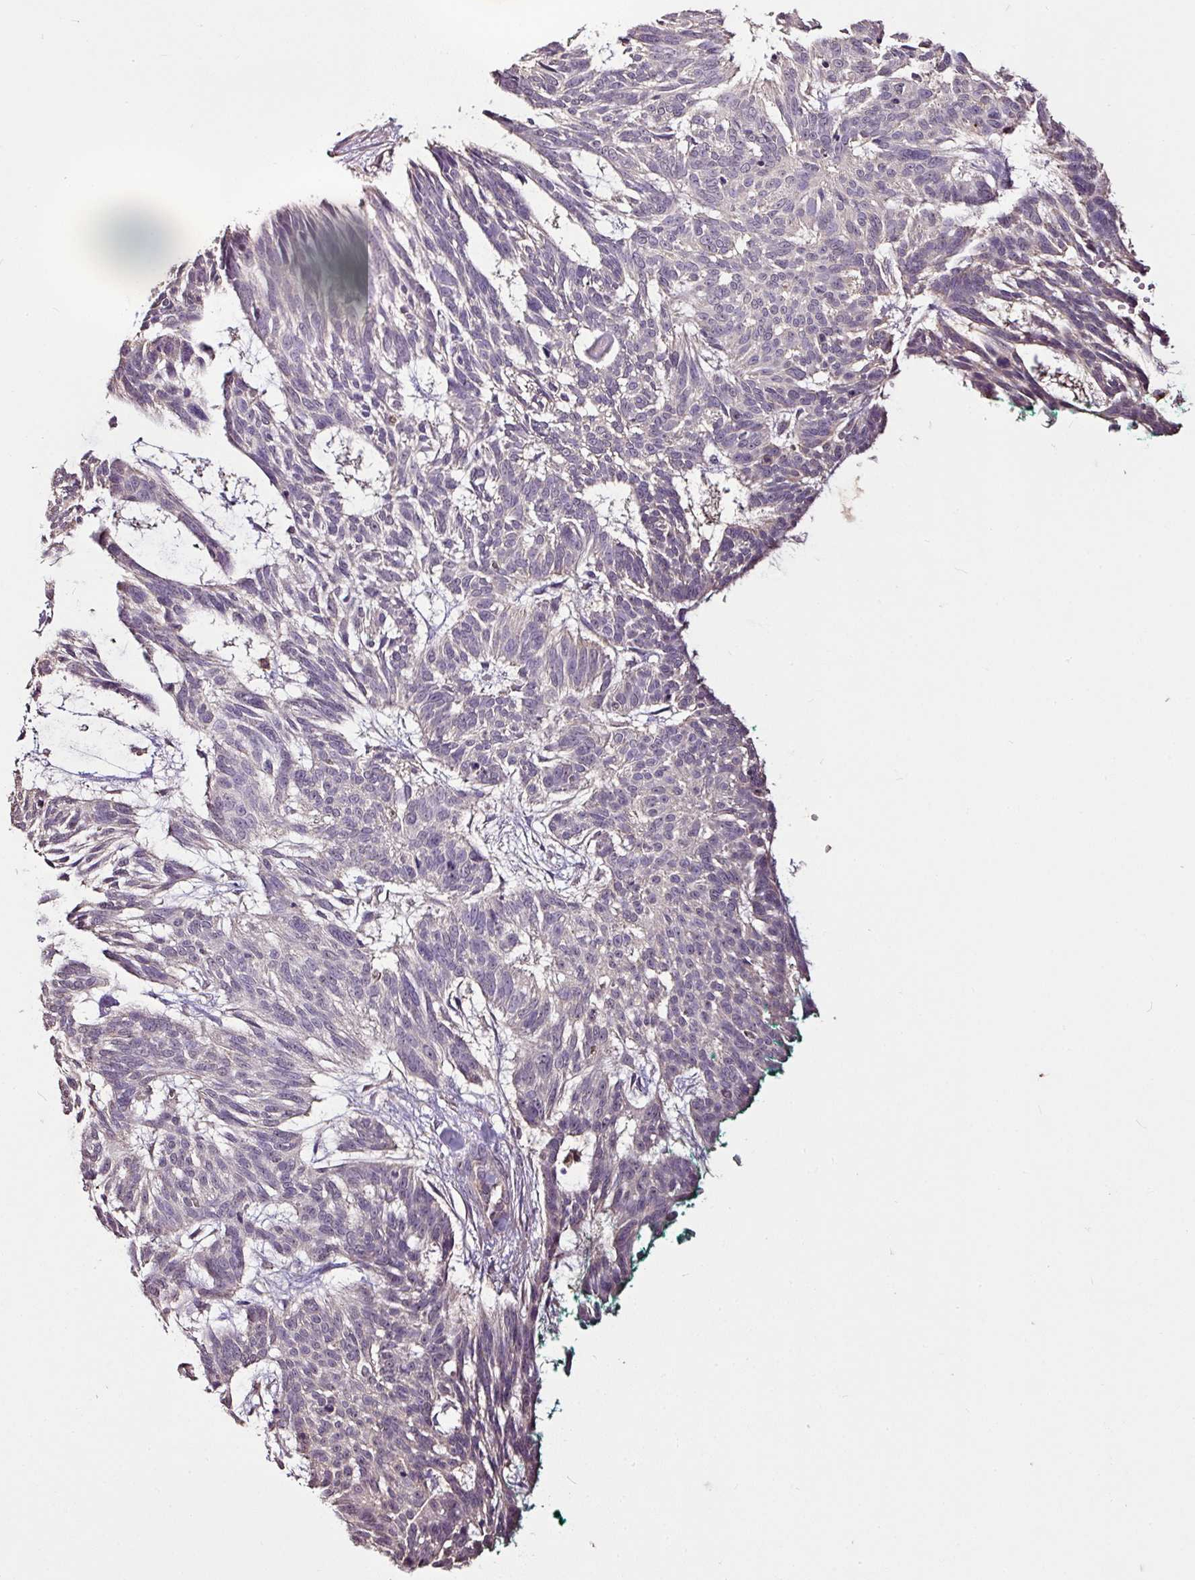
{"staining": {"intensity": "negative", "quantity": "none", "location": "none"}, "tissue": "skin cancer", "cell_type": "Tumor cells", "image_type": "cancer", "snomed": [{"axis": "morphology", "description": "Basal cell carcinoma"}, {"axis": "topography", "description": "Skin"}], "caption": "Histopathology image shows no protein positivity in tumor cells of skin cancer (basal cell carcinoma) tissue.", "gene": "RPL38", "patient": {"sex": "male", "age": 88}}